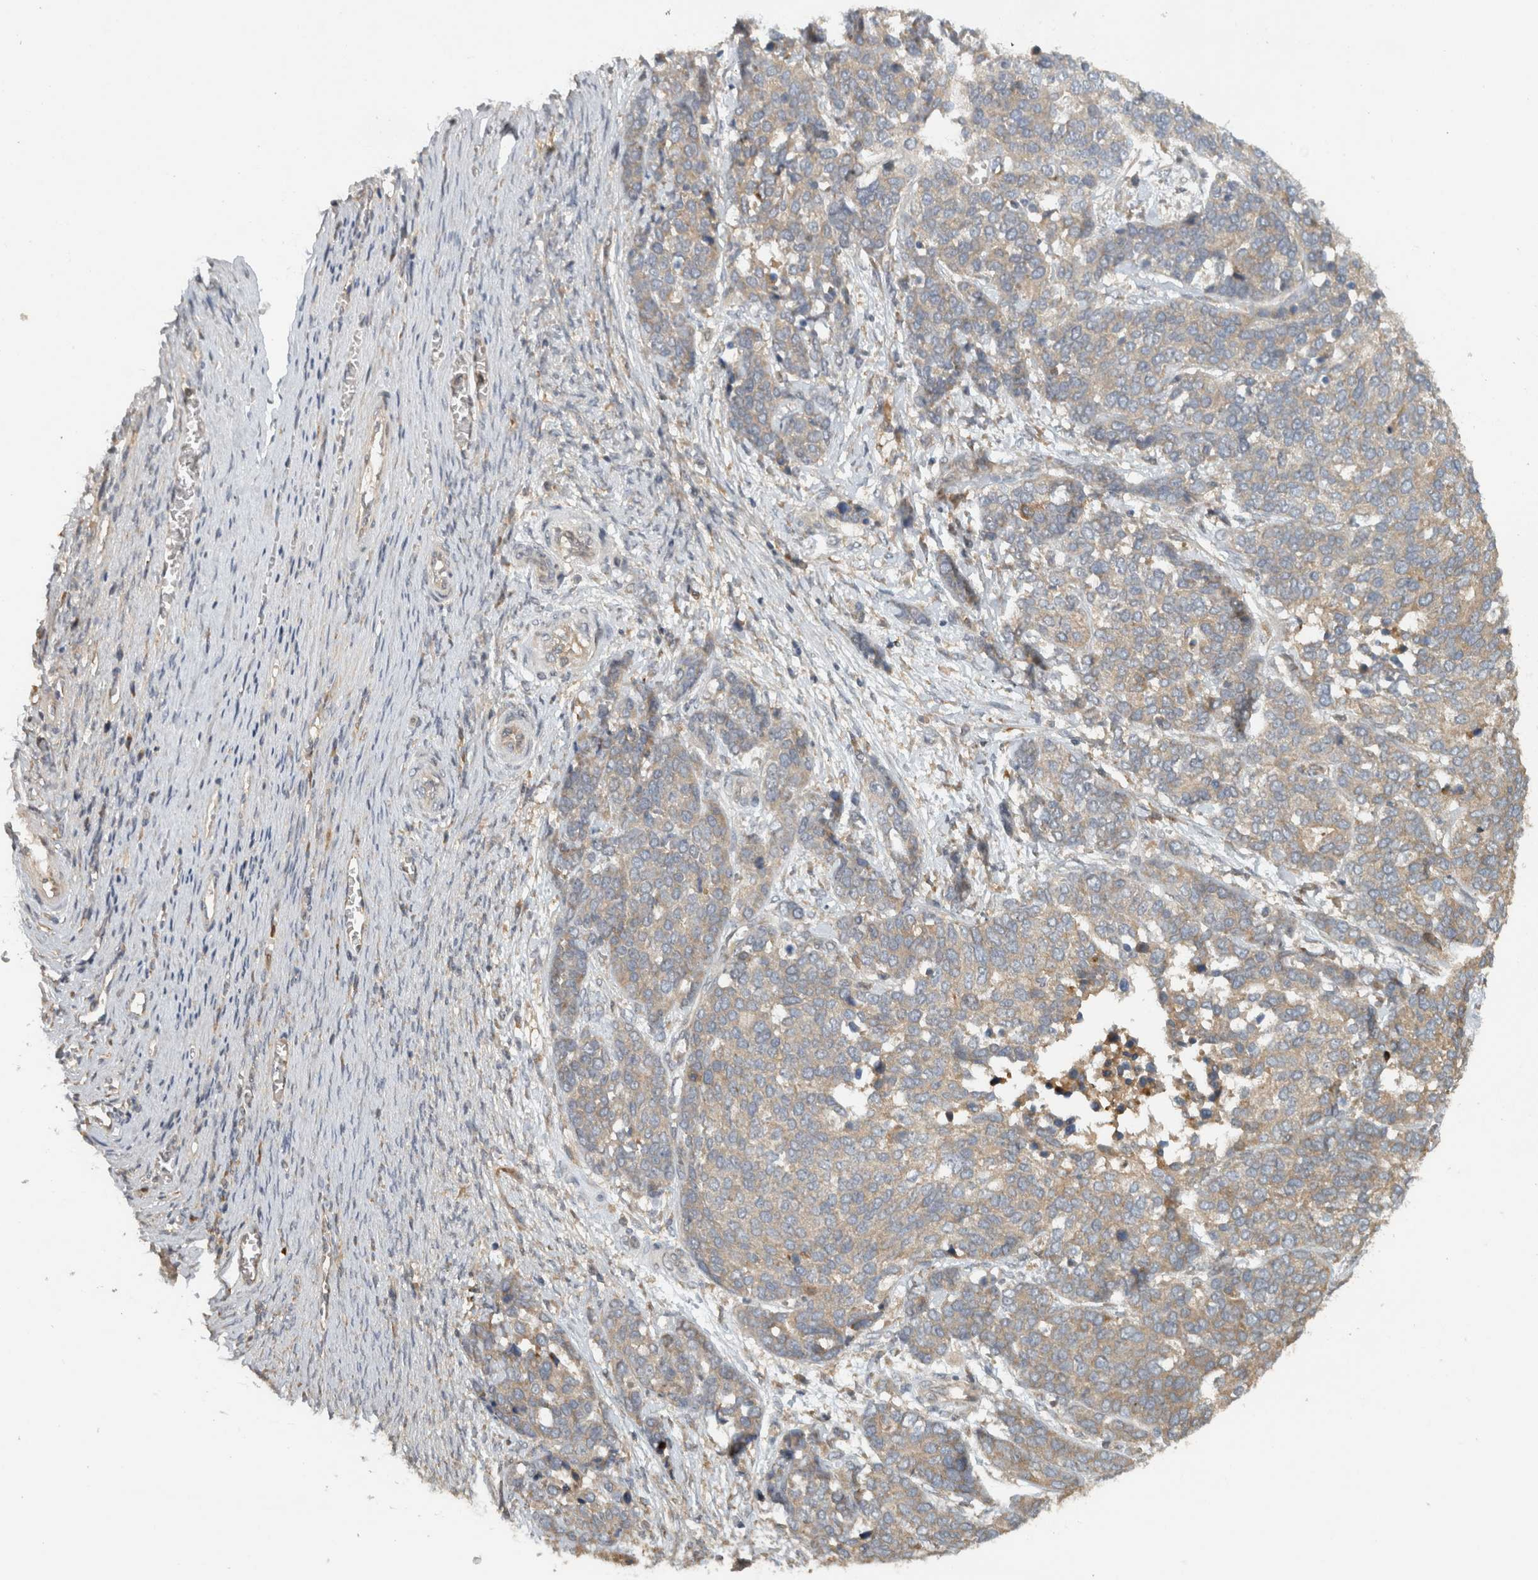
{"staining": {"intensity": "weak", "quantity": ">75%", "location": "cytoplasmic/membranous"}, "tissue": "ovarian cancer", "cell_type": "Tumor cells", "image_type": "cancer", "snomed": [{"axis": "morphology", "description": "Cystadenocarcinoma, serous, NOS"}, {"axis": "topography", "description": "Ovary"}], "caption": "Ovarian cancer (serous cystadenocarcinoma) stained with IHC demonstrates weak cytoplasmic/membranous expression in approximately >75% of tumor cells.", "gene": "VEPH1", "patient": {"sex": "female", "age": 44}}